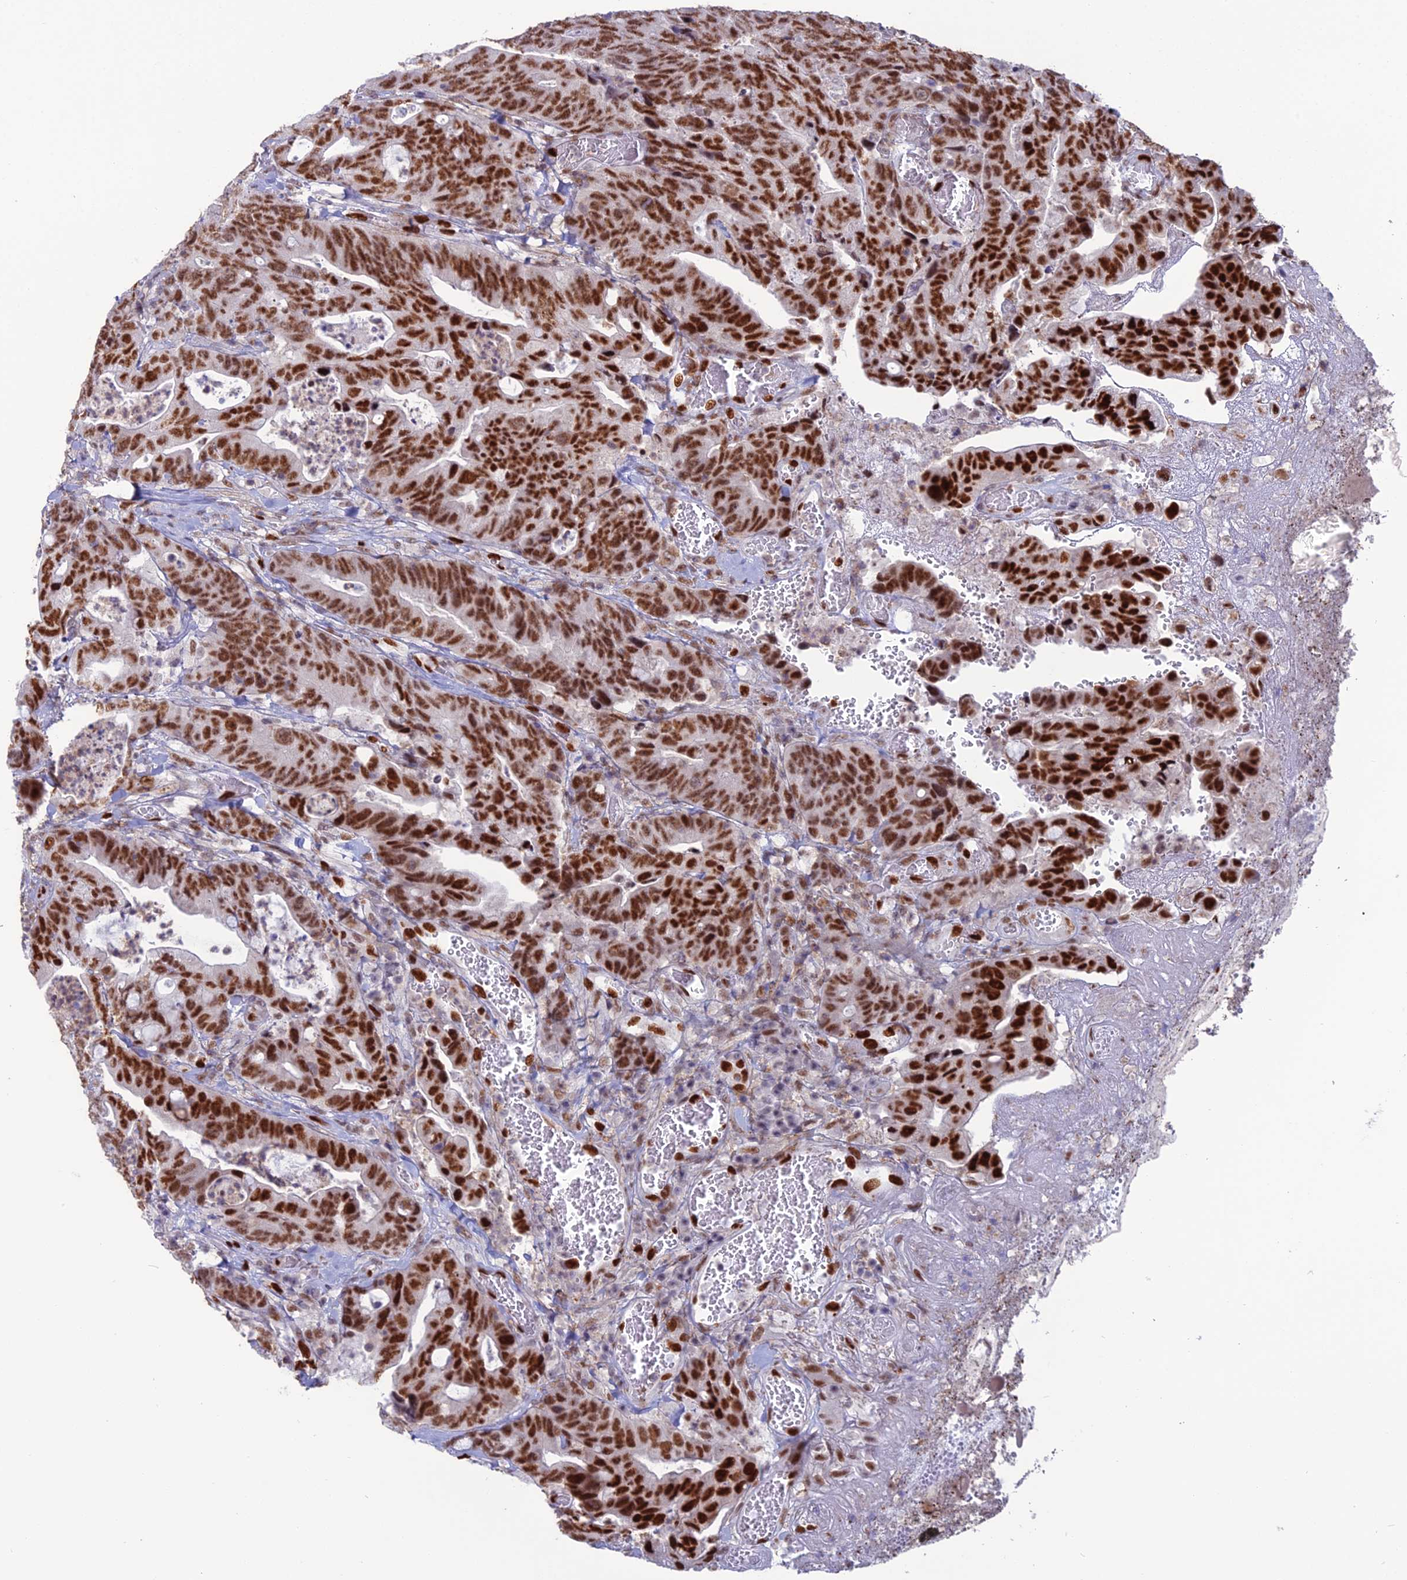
{"staining": {"intensity": "strong", "quantity": ">75%", "location": "nuclear"}, "tissue": "colorectal cancer", "cell_type": "Tumor cells", "image_type": "cancer", "snomed": [{"axis": "morphology", "description": "Adenocarcinoma, NOS"}, {"axis": "topography", "description": "Colon"}], "caption": "Immunohistochemistry micrograph of neoplastic tissue: human colorectal adenocarcinoma stained using immunohistochemistry shows high levels of strong protein expression localized specifically in the nuclear of tumor cells, appearing as a nuclear brown color.", "gene": "NOL4L", "patient": {"sex": "female", "age": 82}}